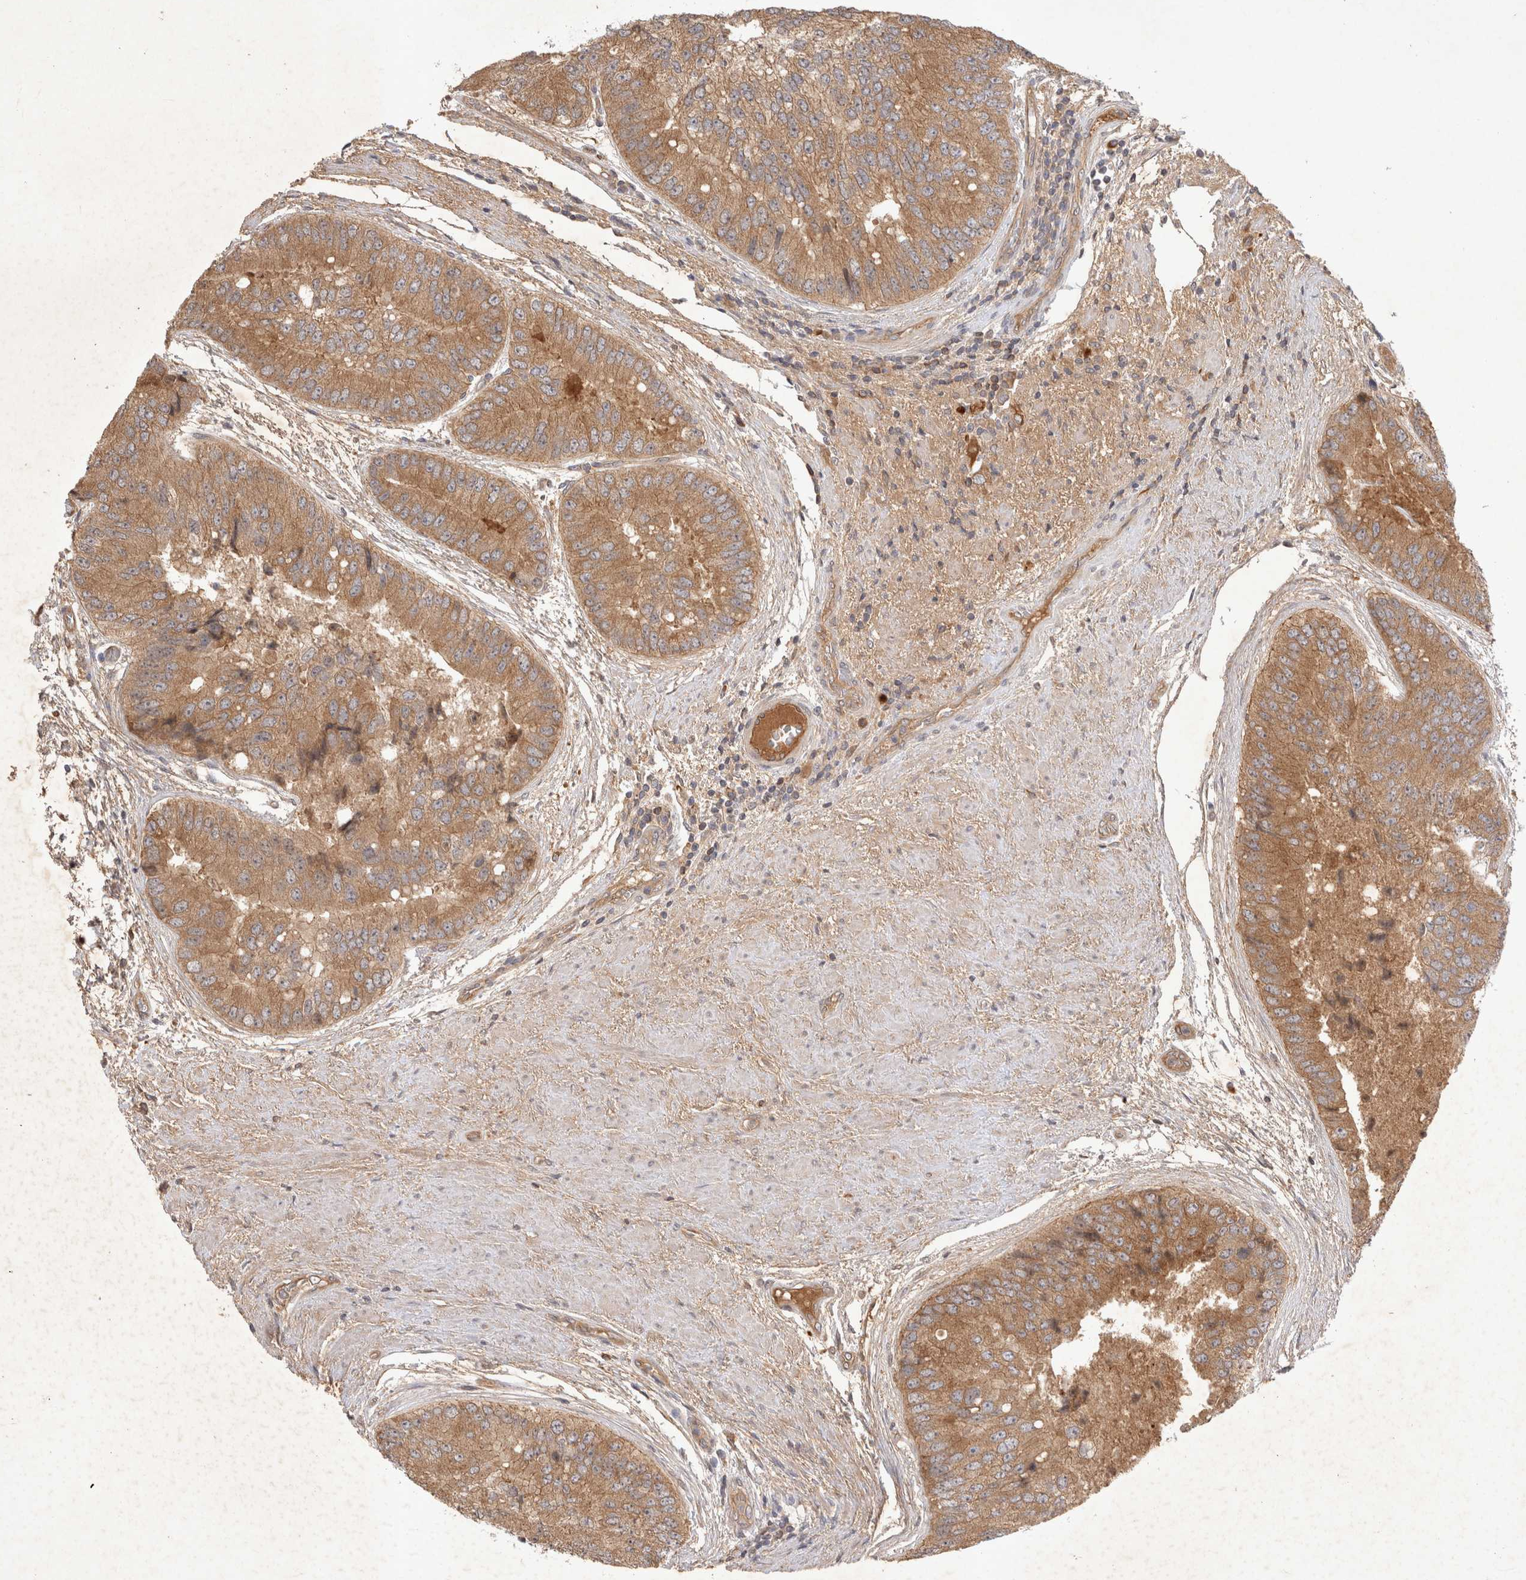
{"staining": {"intensity": "moderate", "quantity": ">75%", "location": "cytoplasmic/membranous"}, "tissue": "prostate cancer", "cell_type": "Tumor cells", "image_type": "cancer", "snomed": [{"axis": "morphology", "description": "Adenocarcinoma, High grade"}, {"axis": "topography", "description": "Prostate"}], "caption": "An IHC histopathology image of neoplastic tissue is shown. Protein staining in brown shows moderate cytoplasmic/membranous positivity in adenocarcinoma (high-grade) (prostate) within tumor cells.", "gene": "YES1", "patient": {"sex": "male", "age": 70}}